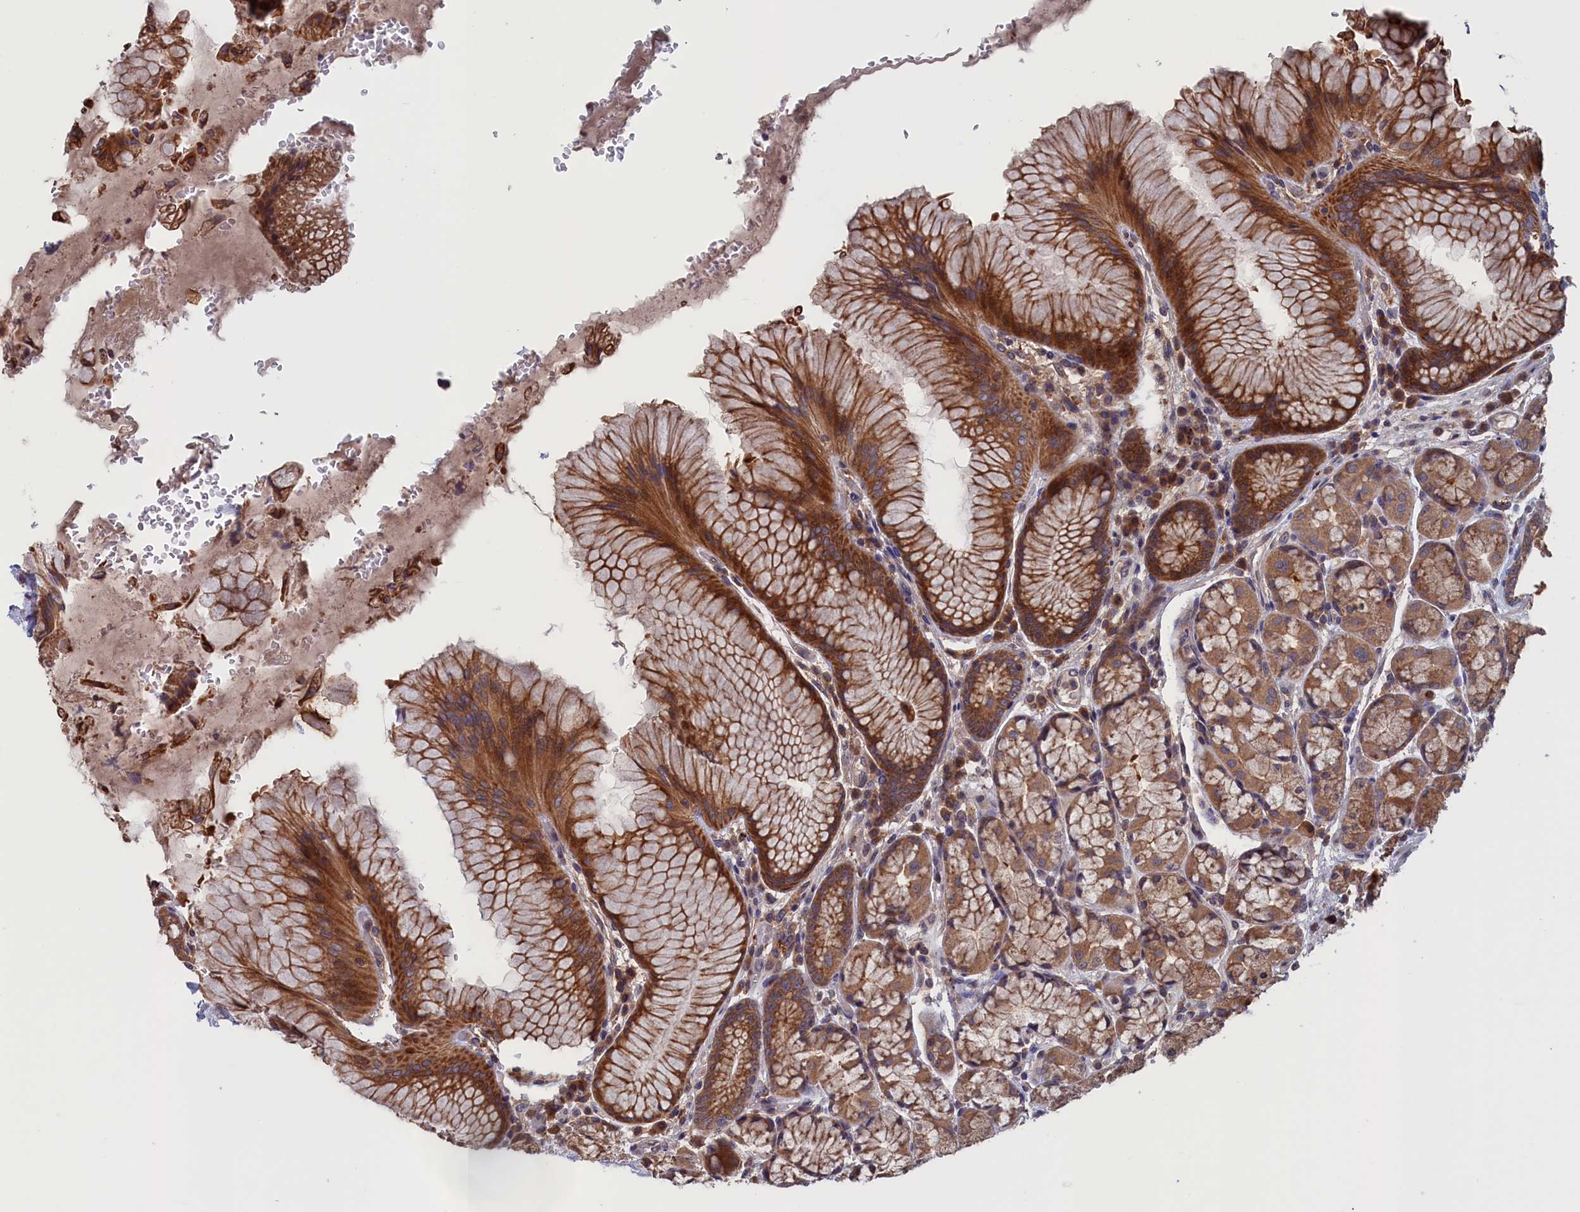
{"staining": {"intensity": "moderate", "quantity": ">75%", "location": "cytoplasmic/membranous"}, "tissue": "stomach", "cell_type": "Glandular cells", "image_type": "normal", "snomed": [{"axis": "morphology", "description": "Normal tissue, NOS"}, {"axis": "topography", "description": "Stomach"}], "caption": "Moderate cytoplasmic/membranous expression is seen in approximately >75% of glandular cells in normal stomach.", "gene": "CACTIN", "patient": {"sex": "male", "age": 63}}